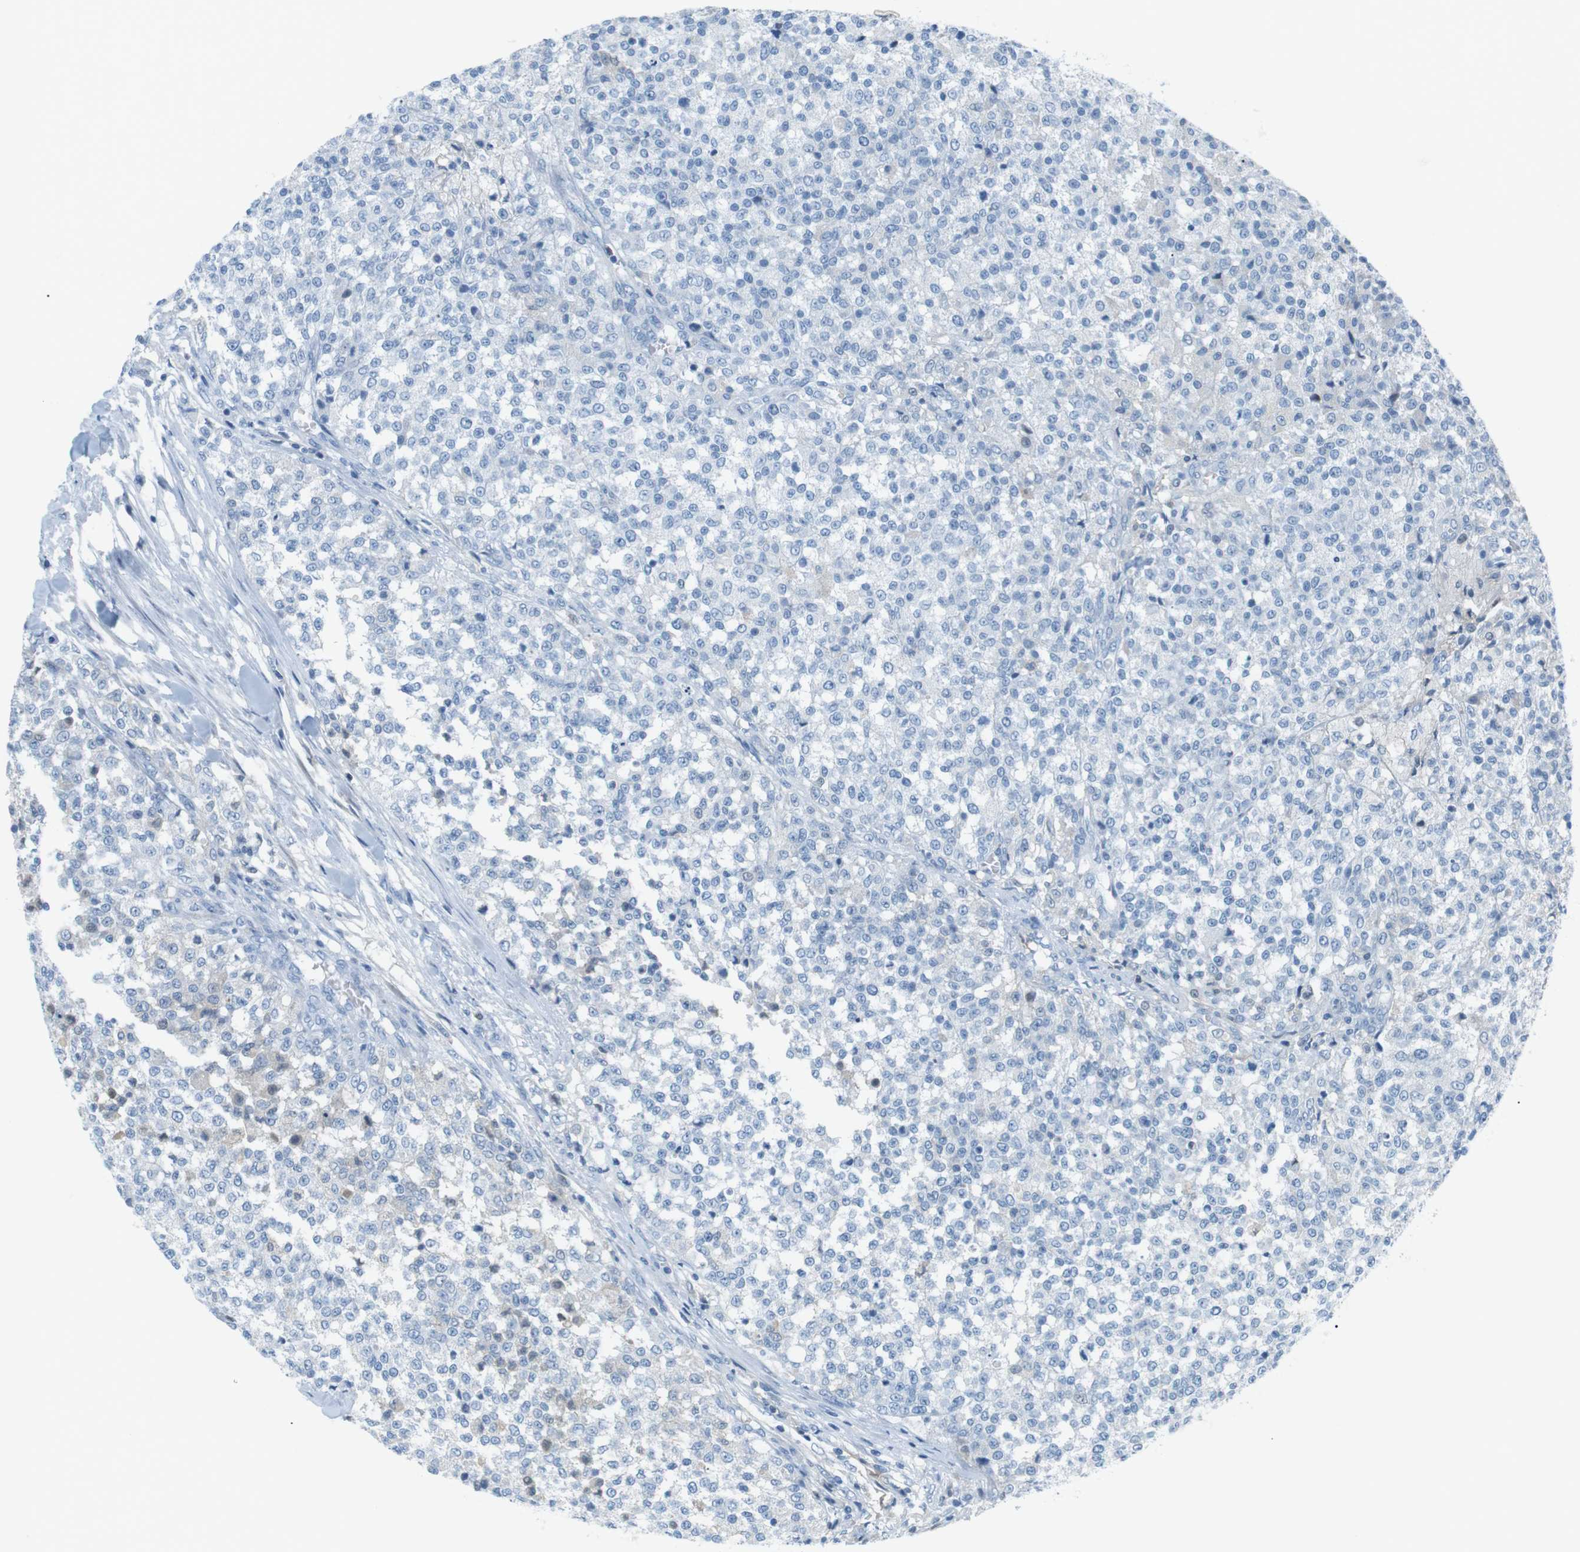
{"staining": {"intensity": "negative", "quantity": "none", "location": "none"}, "tissue": "testis cancer", "cell_type": "Tumor cells", "image_type": "cancer", "snomed": [{"axis": "morphology", "description": "Seminoma, NOS"}, {"axis": "topography", "description": "Testis"}], "caption": "High power microscopy micrograph of an immunohistochemistry histopathology image of testis cancer (seminoma), revealing no significant positivity in tumor cells.", "gene": "AZGP1", "patient": {"sex": "male", "age": 59}}